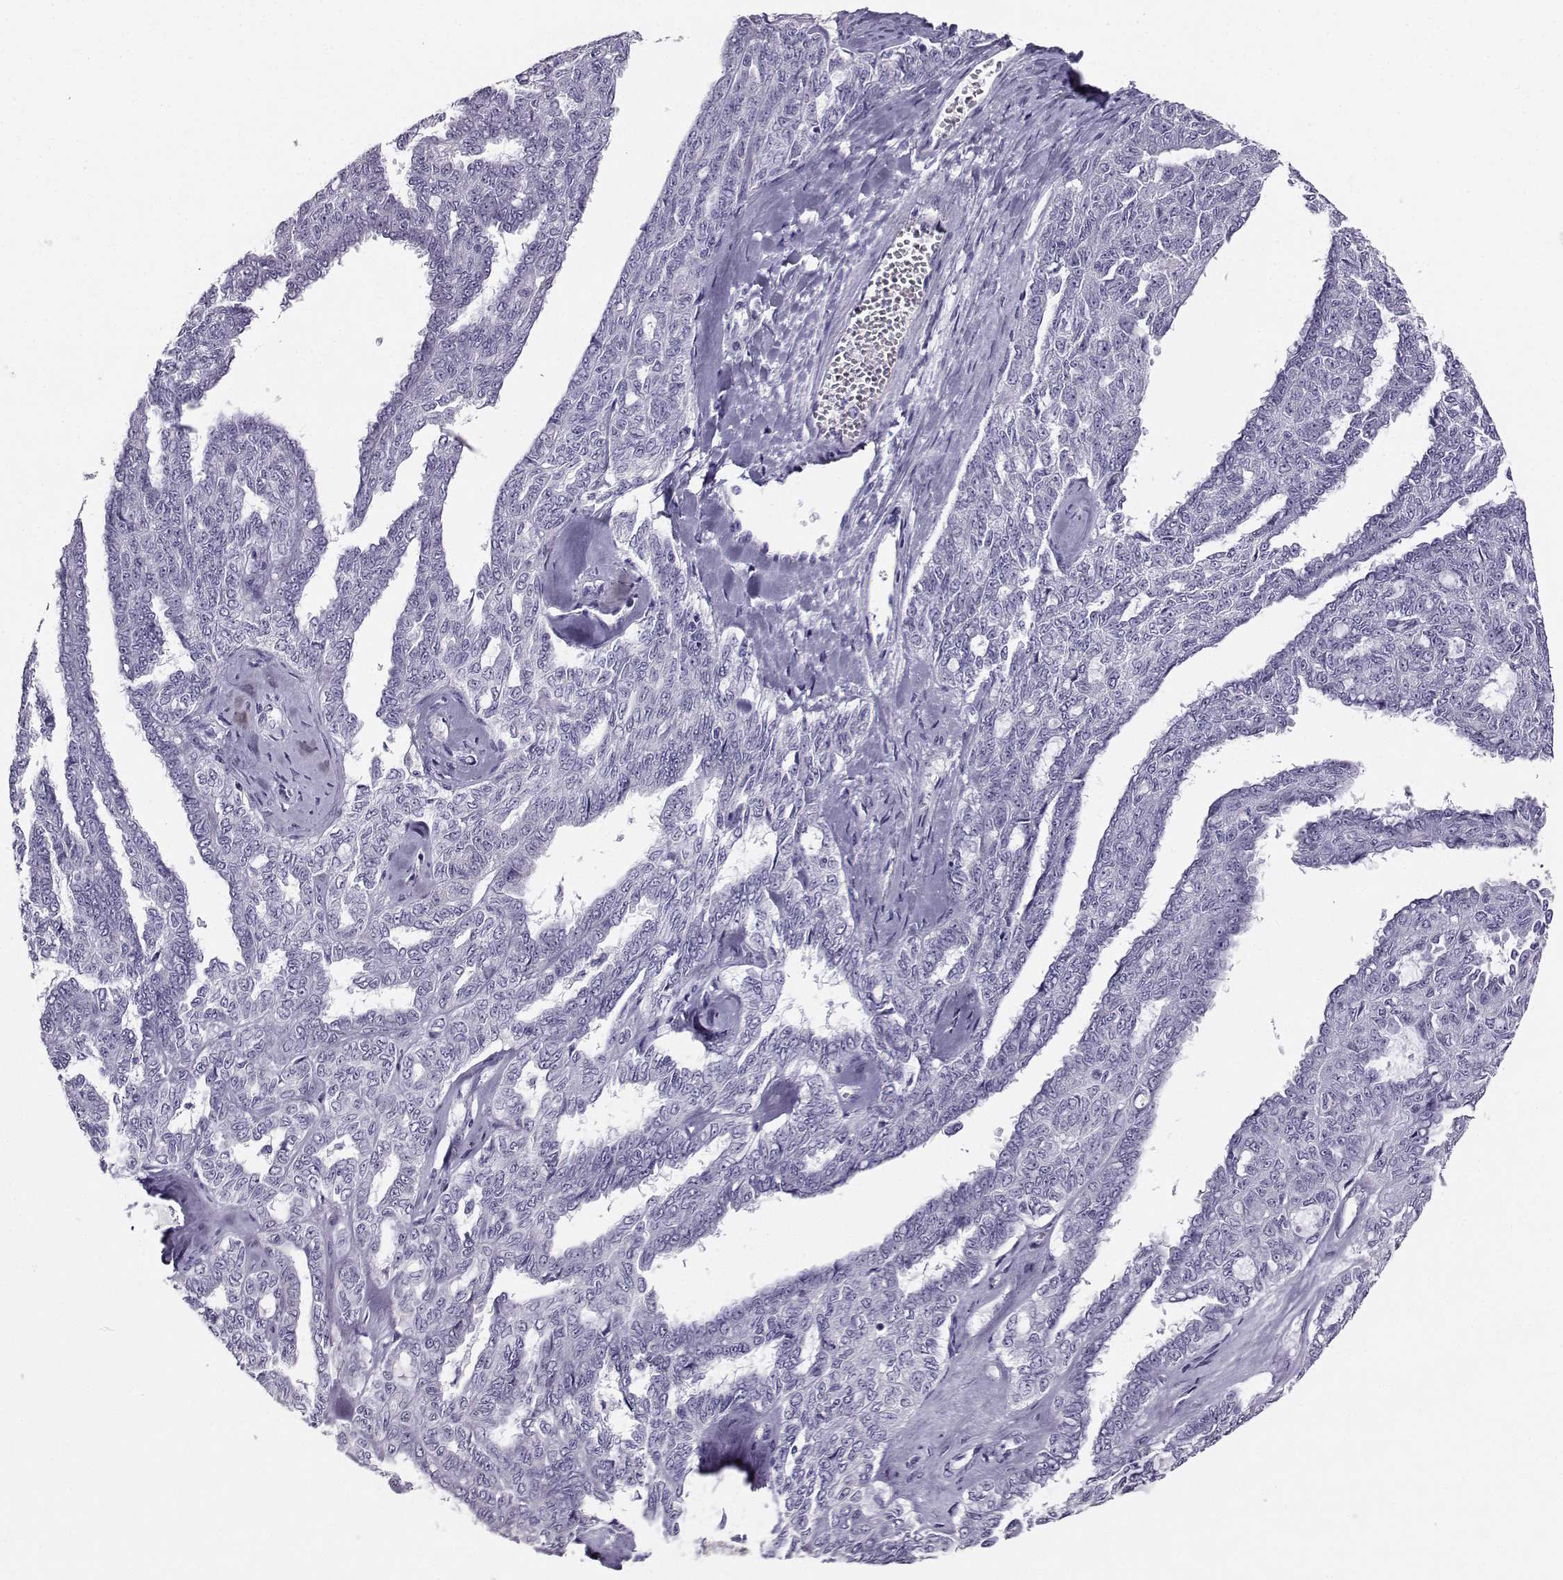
{"staining": {"intensity": "negative", "quantity": "none", "location": "none"}, "tissue": "ovarian cancer", "cell_type": "Tumor cells", "image_type": "cancer", "snomed": [{"axis": "morphology", "description": "Cystadenocarcinoma, serous, NOS"}, {"axis": "topography", "description": "Ovary"}], "caption": "DAB immunohistochemical staining of ovarian serous cystadenocarcinoma reveals no significant positivity in tumor cells.", "gene": "AVP", "patient": {"sex": "female", "age": 71}}